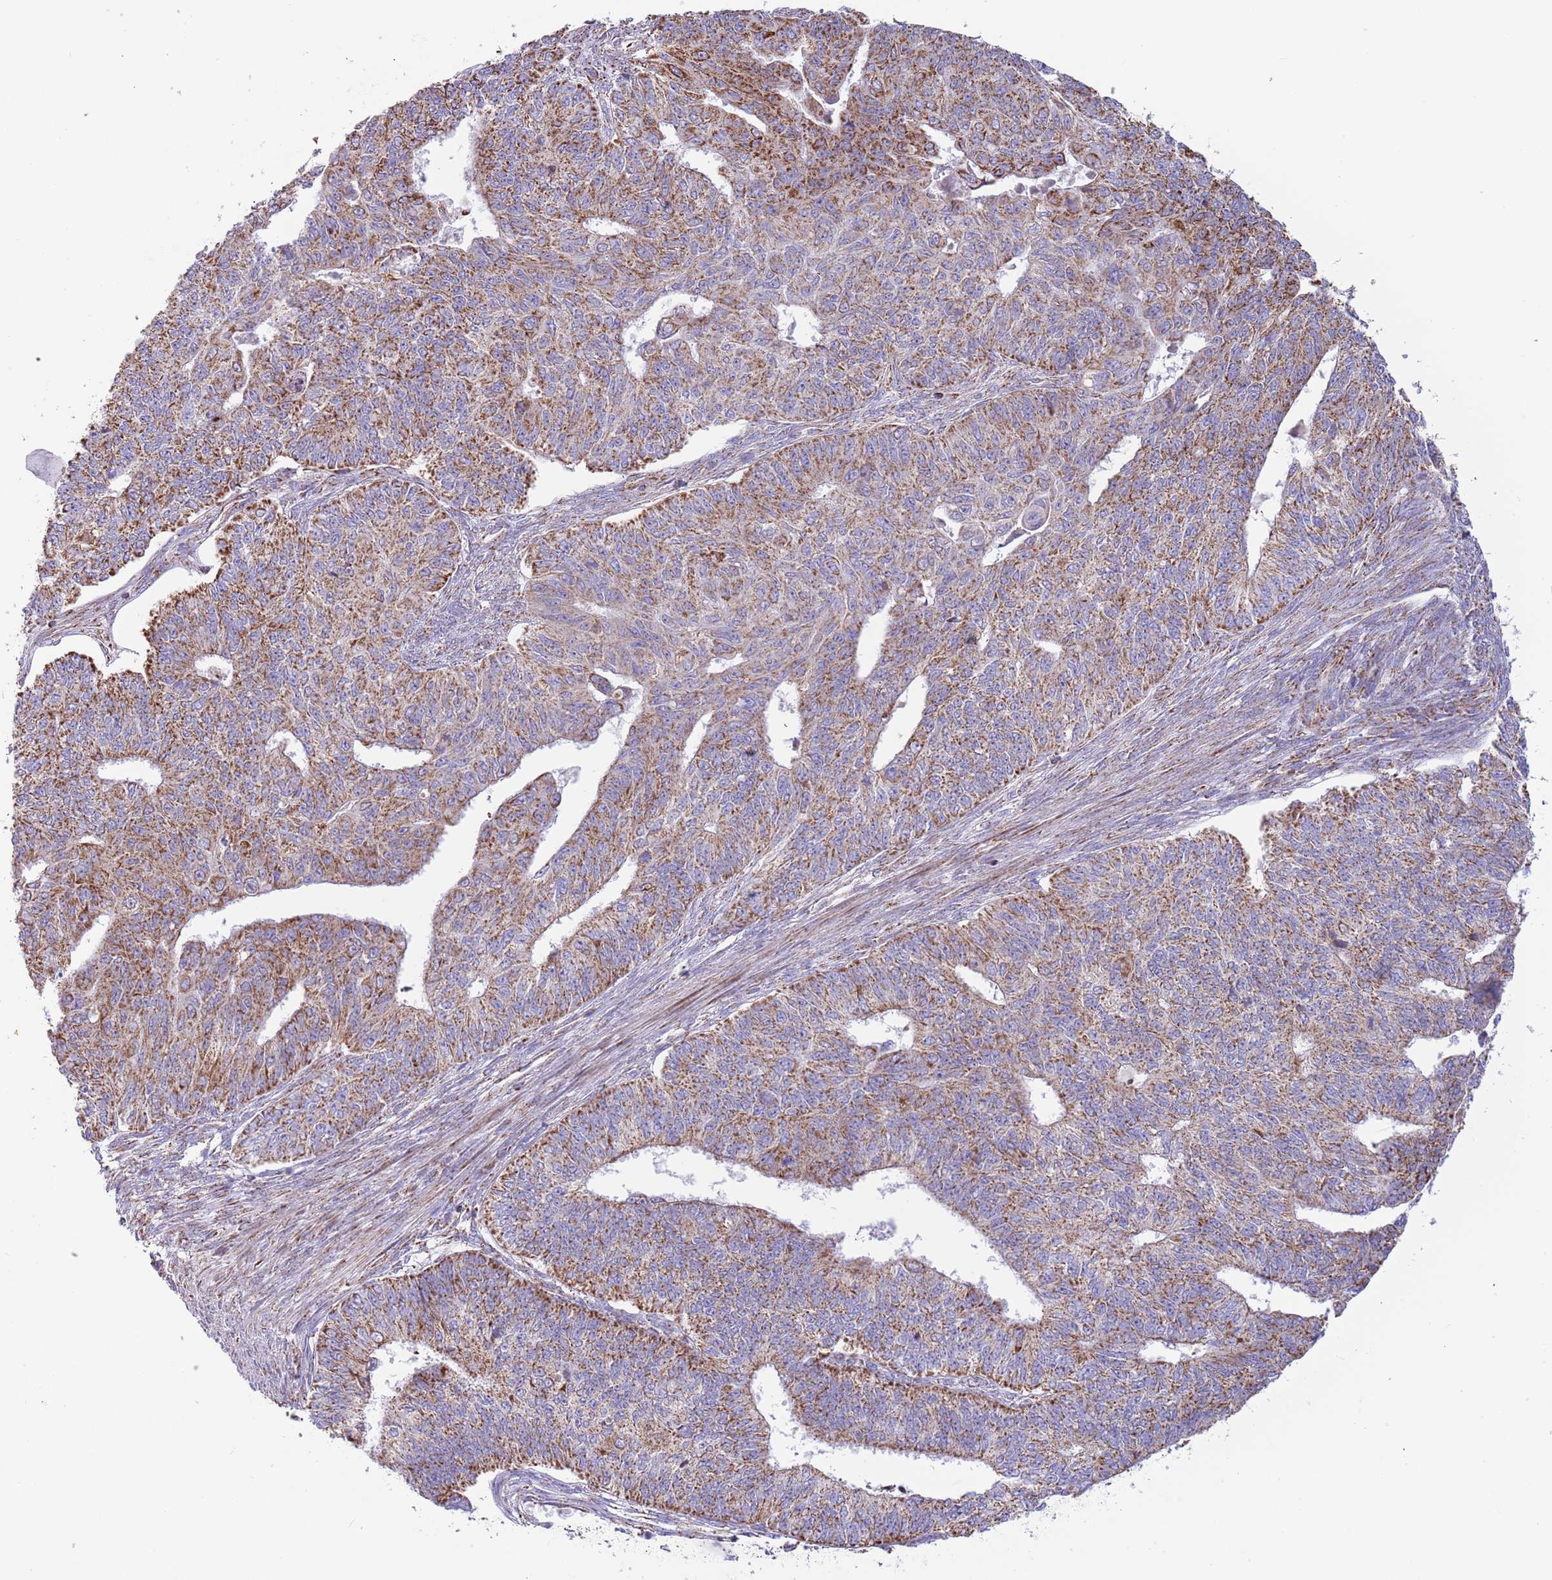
{"staining": {"intensity": "moderate", "quantity": ">75%", "location": "cytoplasmic/membranous"}, "tissue": "endometrial cancer", "cell_type": "Tumor cells", "image_type": "cancer", "snomed": [{"axis": "morphology", "description": "Adenocarcinoma, NOS"}, {"axis": "topography", "description": "Endometrium"}], "caption": "Immunohistochemical staining of human endometrial cancer (adenocarcinoma) shows moderate cytoplasmic/membranous protein staining in about >75% of tumor cells.", "gene": "LHX6", "patient": {"sex": "female", "age": 32}}